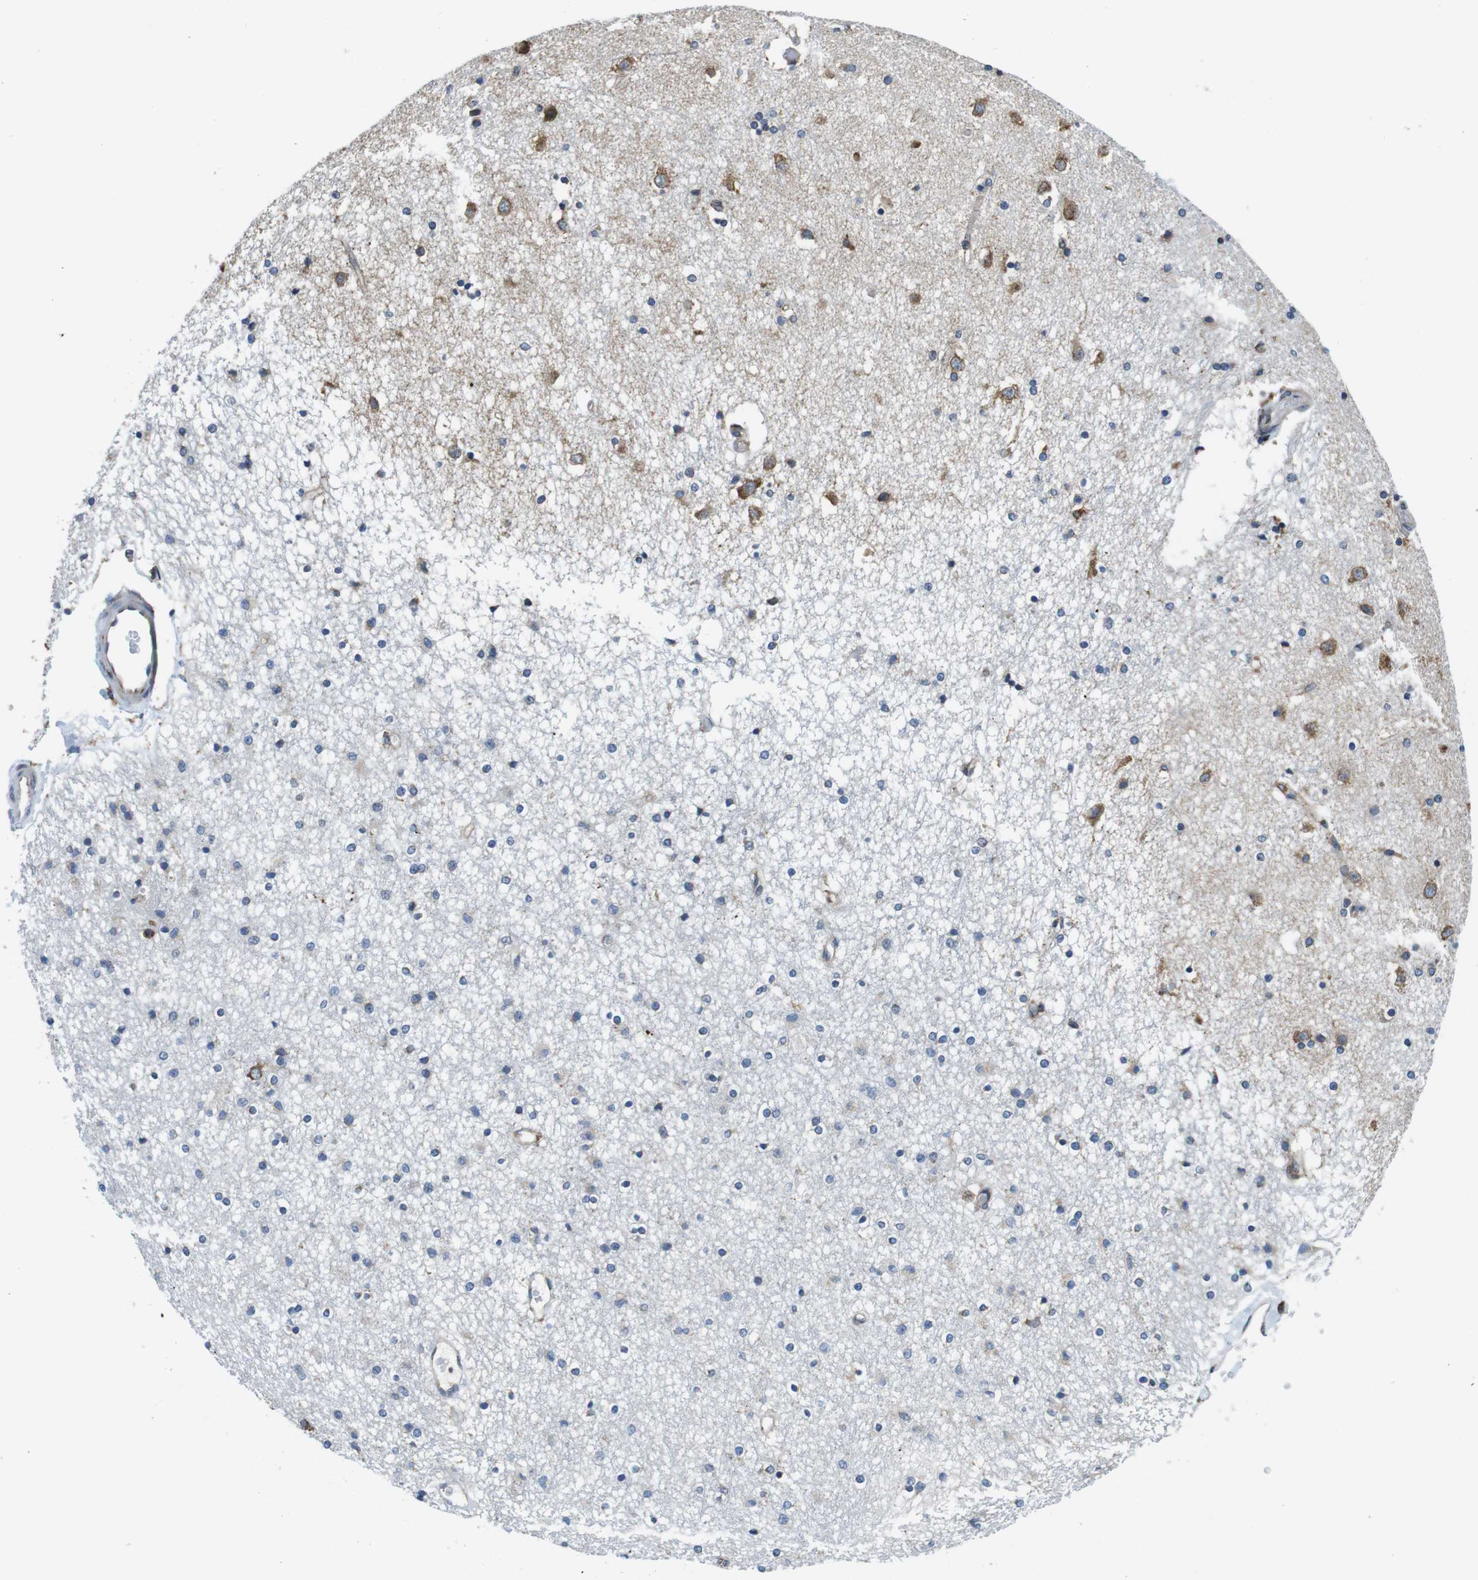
{"staining": {"intensity": "moderate", "quantity": "<25%", "location": "cytoplasmic/membranous"}, "tissue": "caudate", "cell_type": "Glial cells", "image_type": "normal", "snomed": [{"axis": "morphology", "description": "Normal tissue, NOS"}, {"axis": "topography", "description": "Lateral ventricle wall"}], "caption": "Moderate cytoplasmic/membranous staining for a protein is appreciated in about <25% of glial cells of benign caudate using immunohistochemistry.", "gene": "UGGT1", "patient": {"sex": "female", "age": 54}}